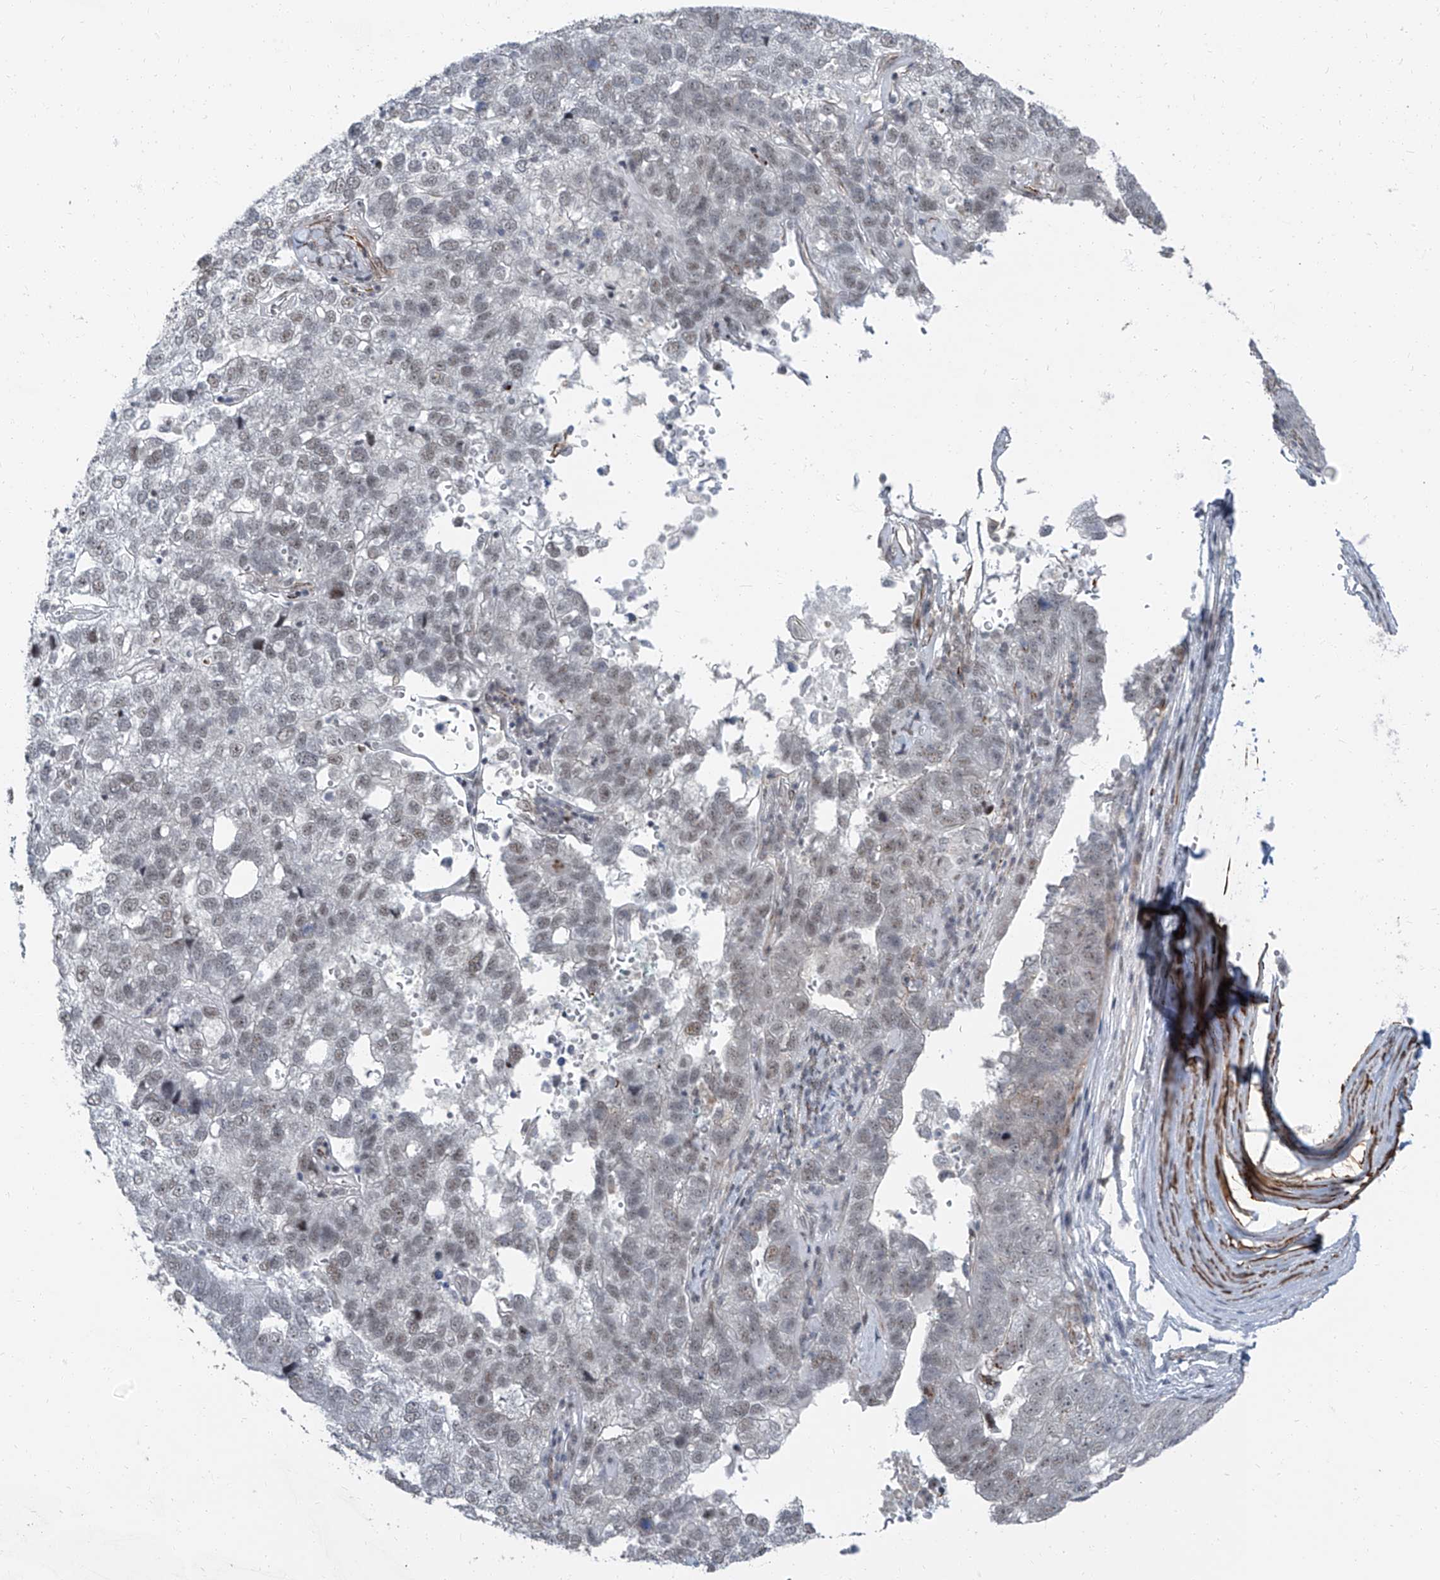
{"staining": {"intensity": "negative", "quantity": "none", "location": "none"}, "tissue": "pancreatic cancer", "cell_type": "Tumor cells", "image_type": "cancer", "snomed": [{"axis": "morphology", "description": "Adenocarcinoma, NOS"}, {"axis": "topography", "description": "Pancreas"}], "caption": "The photomicrograph demonstrates no significant positivity in tumor cells of pancreatic adenocarcinoma.", "gene": "TXLNB", "patient": {"sex": "female", "age": 61}}